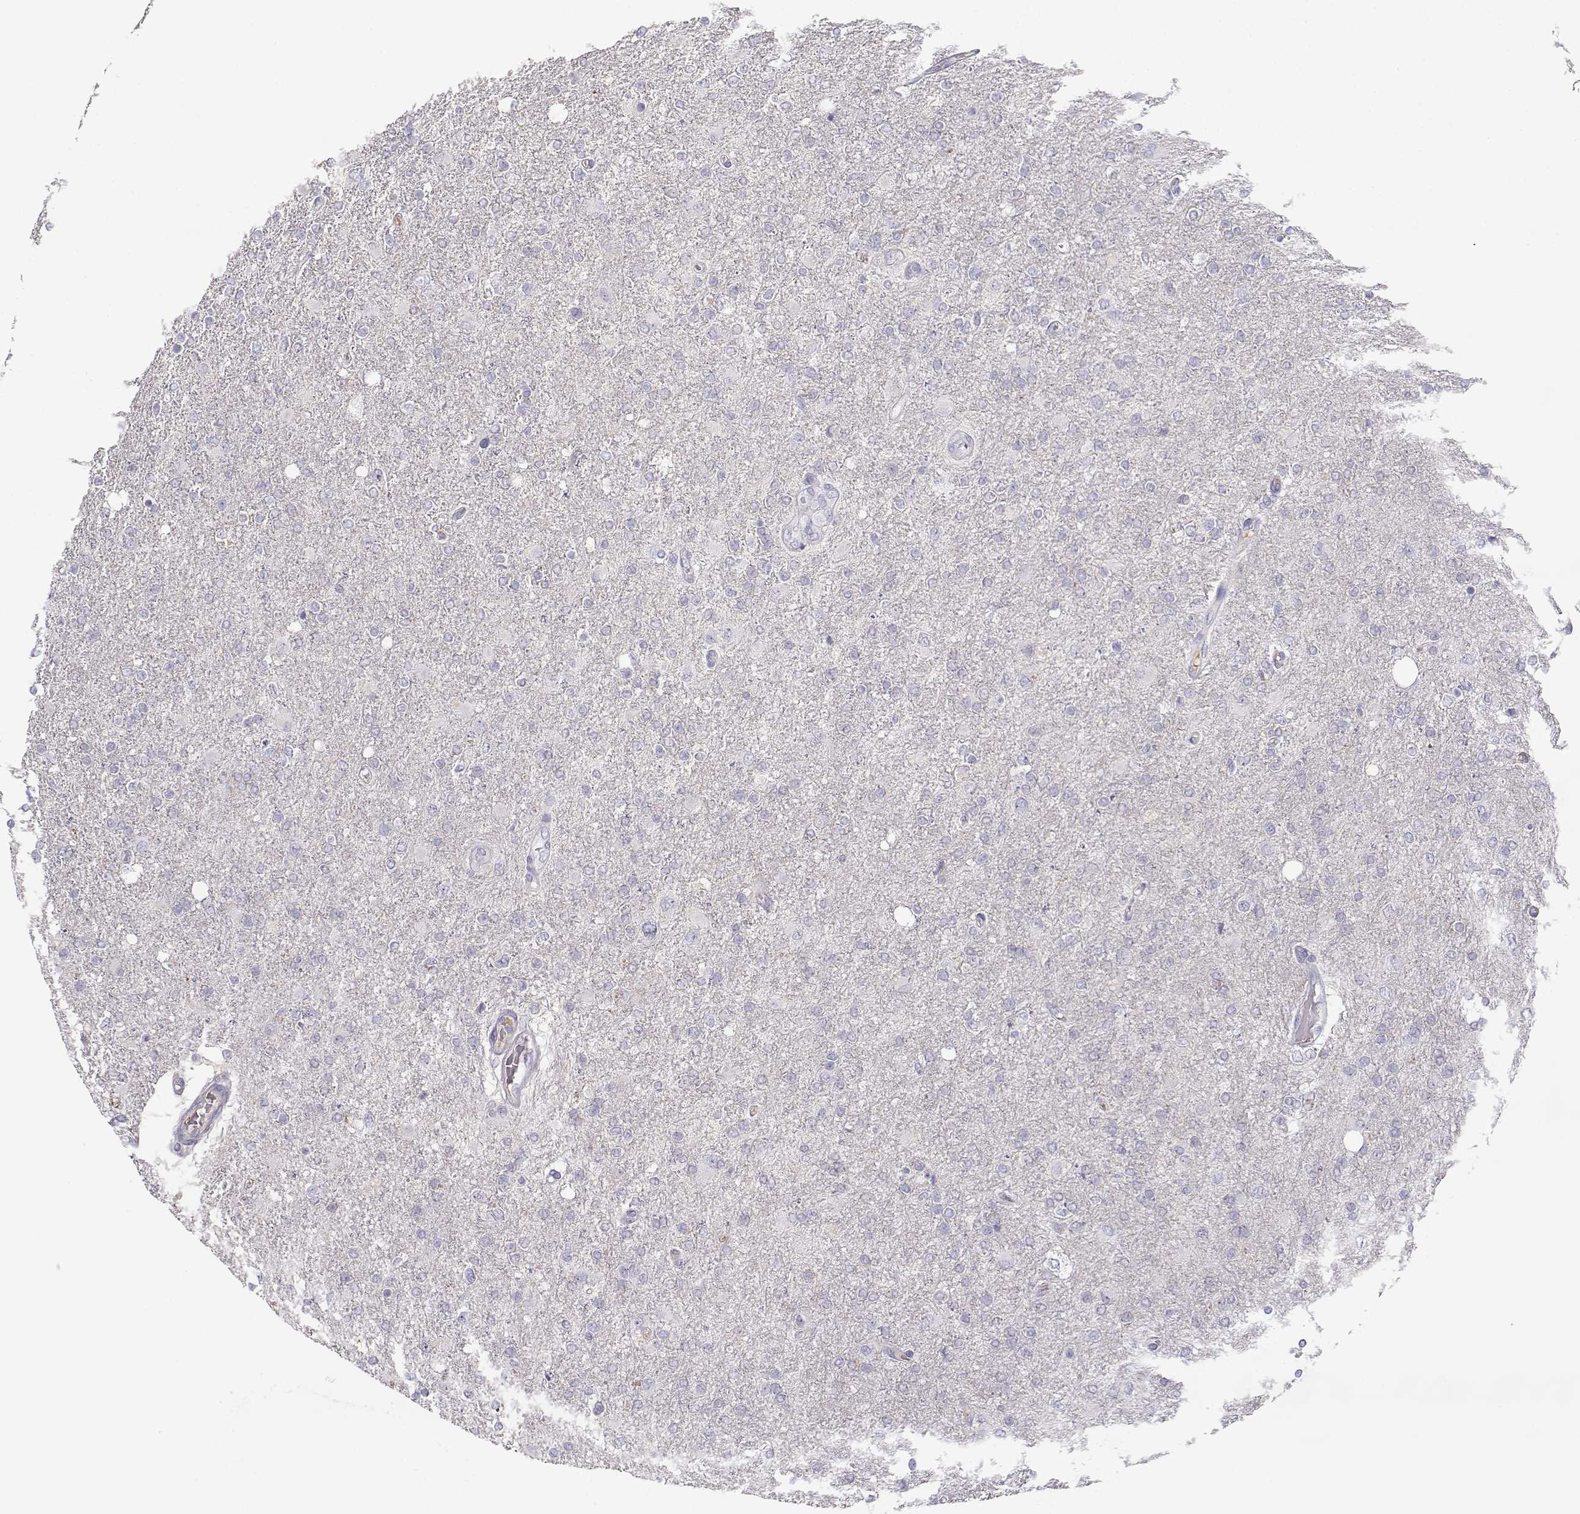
{"staining": {"intensity": "negative", "quantity": "none", "location": "none"}, "tissue": "glioma", "cell_type": "Tumor cells", "image_type": "cancer", "snomed": [{"axis": "morphology", "description": "Glioma, malignant, High grade"}, {"axis": "topography", "description": "Cerebral cortex"}], "caption": "The immunohistochemistry histopathology image has no significant expression in tumor cells of high-grade glioma (malignant) tissue.", "gene": "SLCO6A1", "patient": {"sex": "male", "age": 70}}